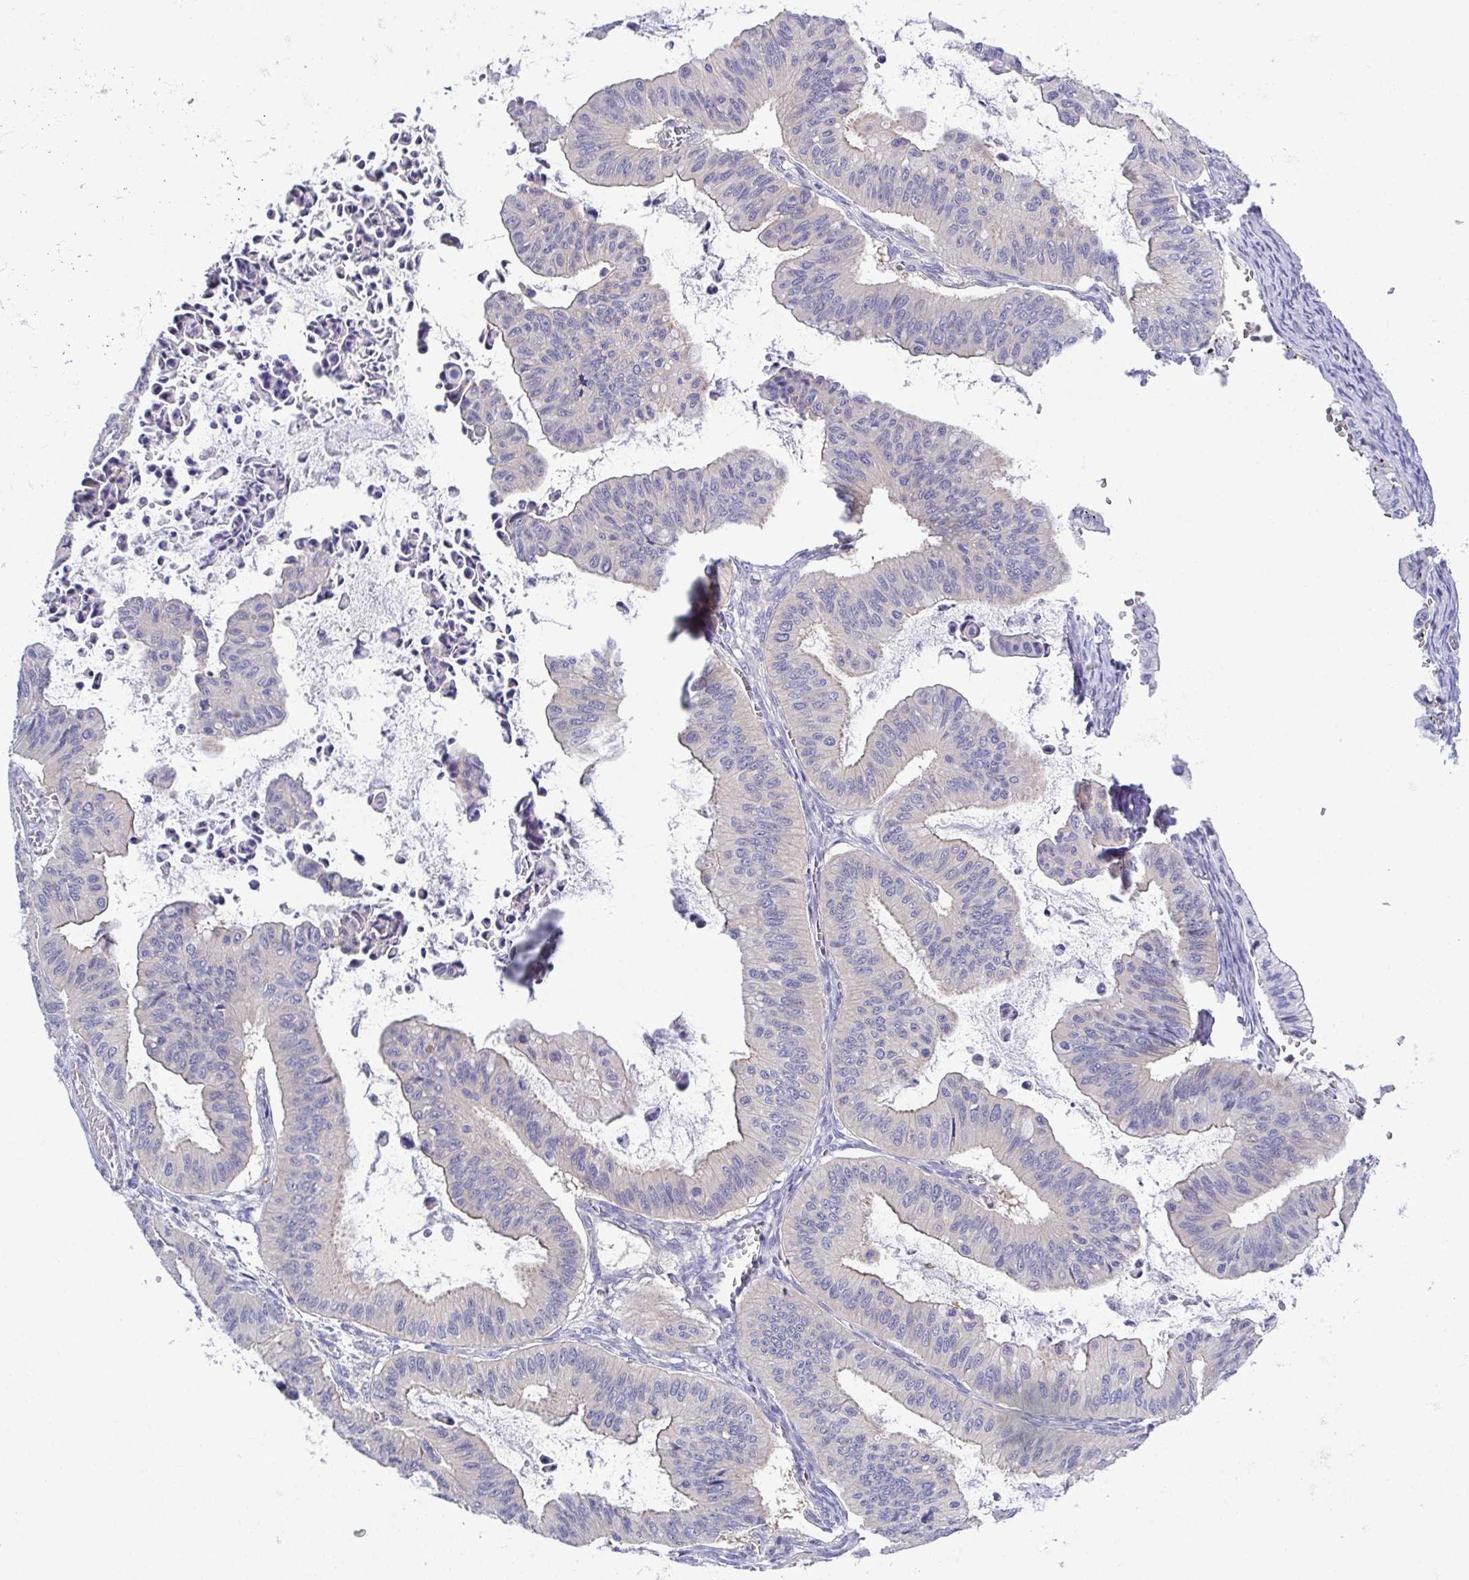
{"staining": {"intensity": "negative", "quantity": "none", "location": "none"}, "tissue": "ovarian cancer", "cell_type": "Tumor cells", "image_type": "cancer", "snomed": [{"axis": "morphology", "description": "Cystadenocarcinoma, mucinous, NOS"}, {"axis": "topography", "description": "Ovary"}], "caption": "This is an immunohistochemistry (IHC) photomicrograph of human ovarian mucinous cystadenocarcinoma. There is no positivity in tumor cells.", "gene": "CFAP97D1", "patient": {"sex": "female", "age": 72}}